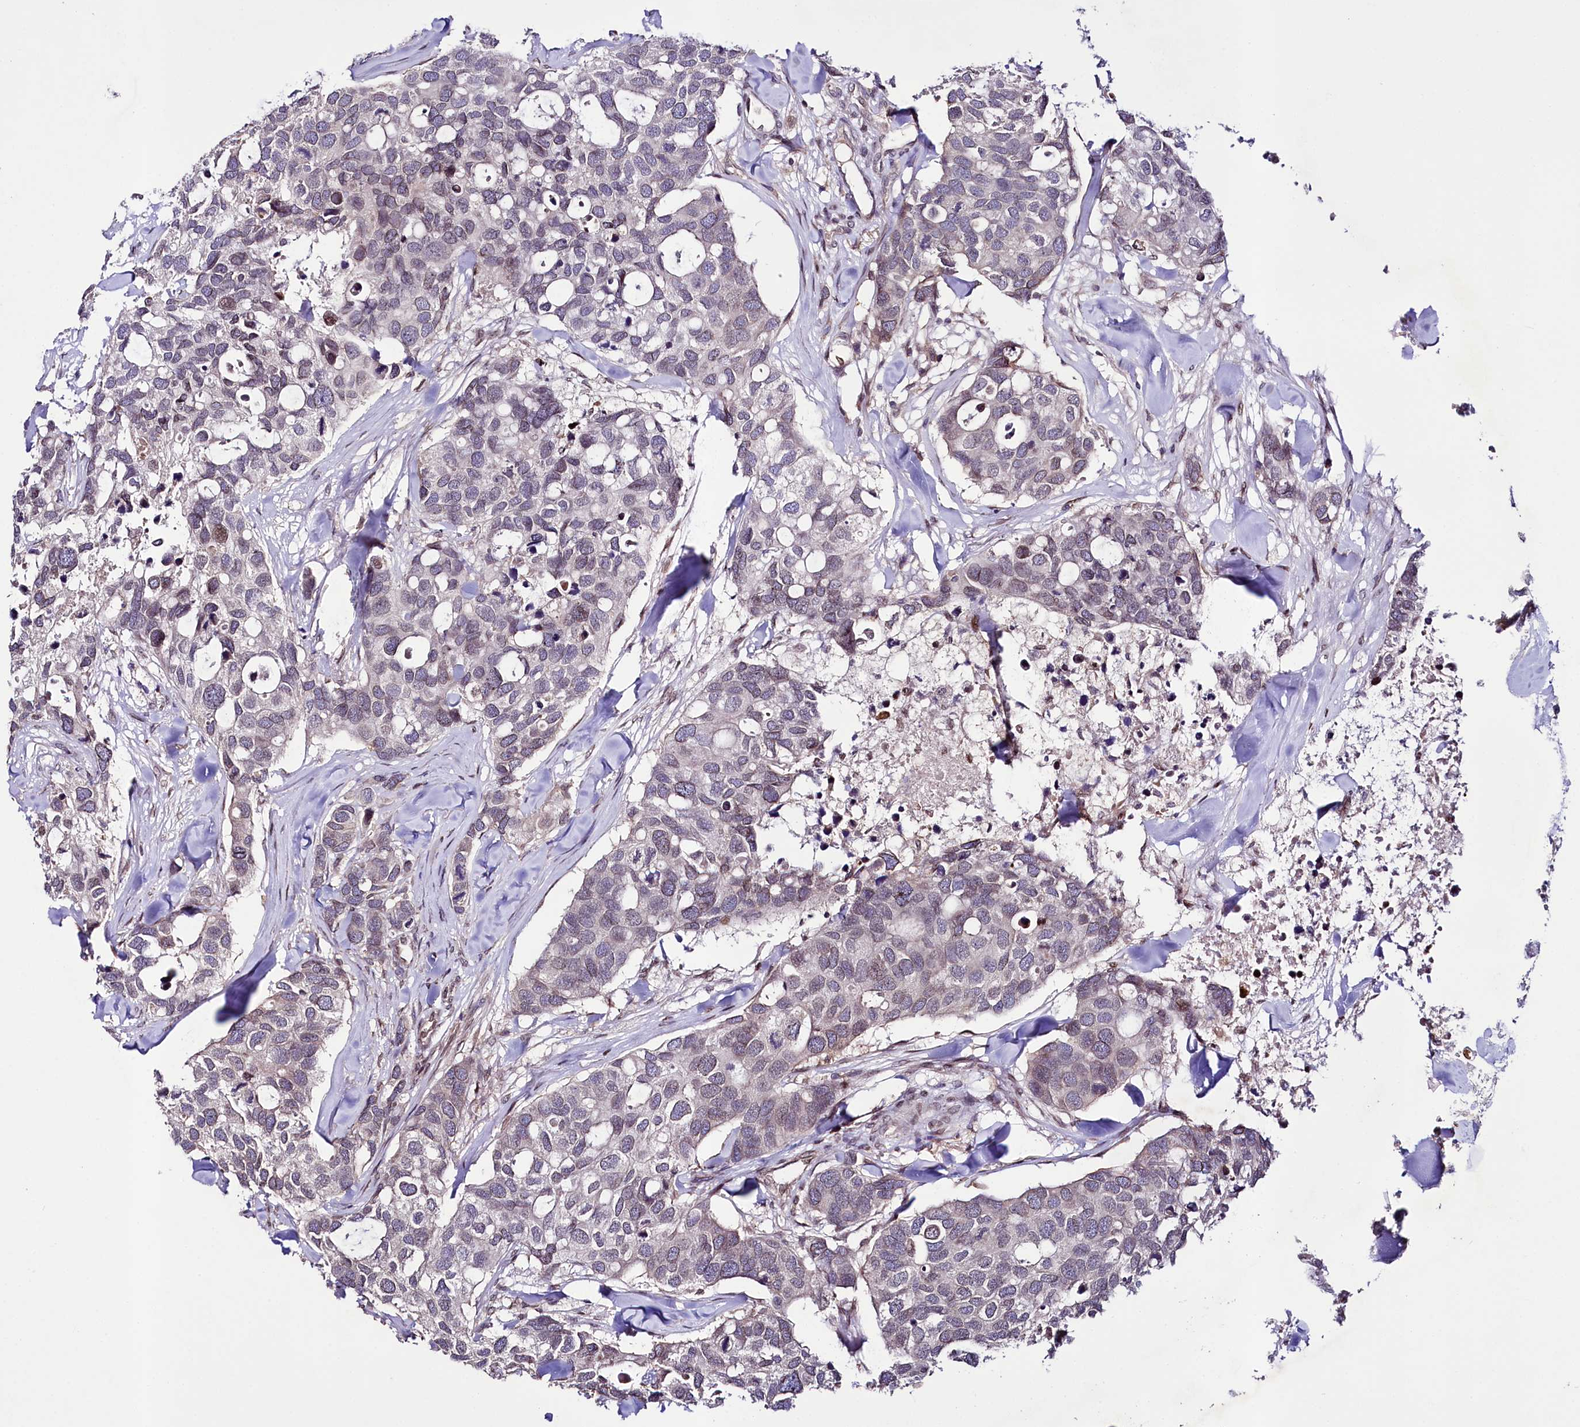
{"staining": {"intensity": "negative", "quantity": "none", "location": "none"}, "tissue": "breast cancer", "cell_type": "Tumor cells", "image_type": "cancer", "snomed": [{"axis": "morphology", "description": "Duct carcinoma"}, {"axis": "topography", "description": "Breast"}], "caption": "A photomicrograph of human invasive ductal carcinoma (breast) is negative for staining in tumor cells. (DAB (3,3'-diaminobenzidine) immunohistochemistry with hematoxylin counter stain).", "gene": "ZNF226", "patient": {"sex": "female", "age": 83}}